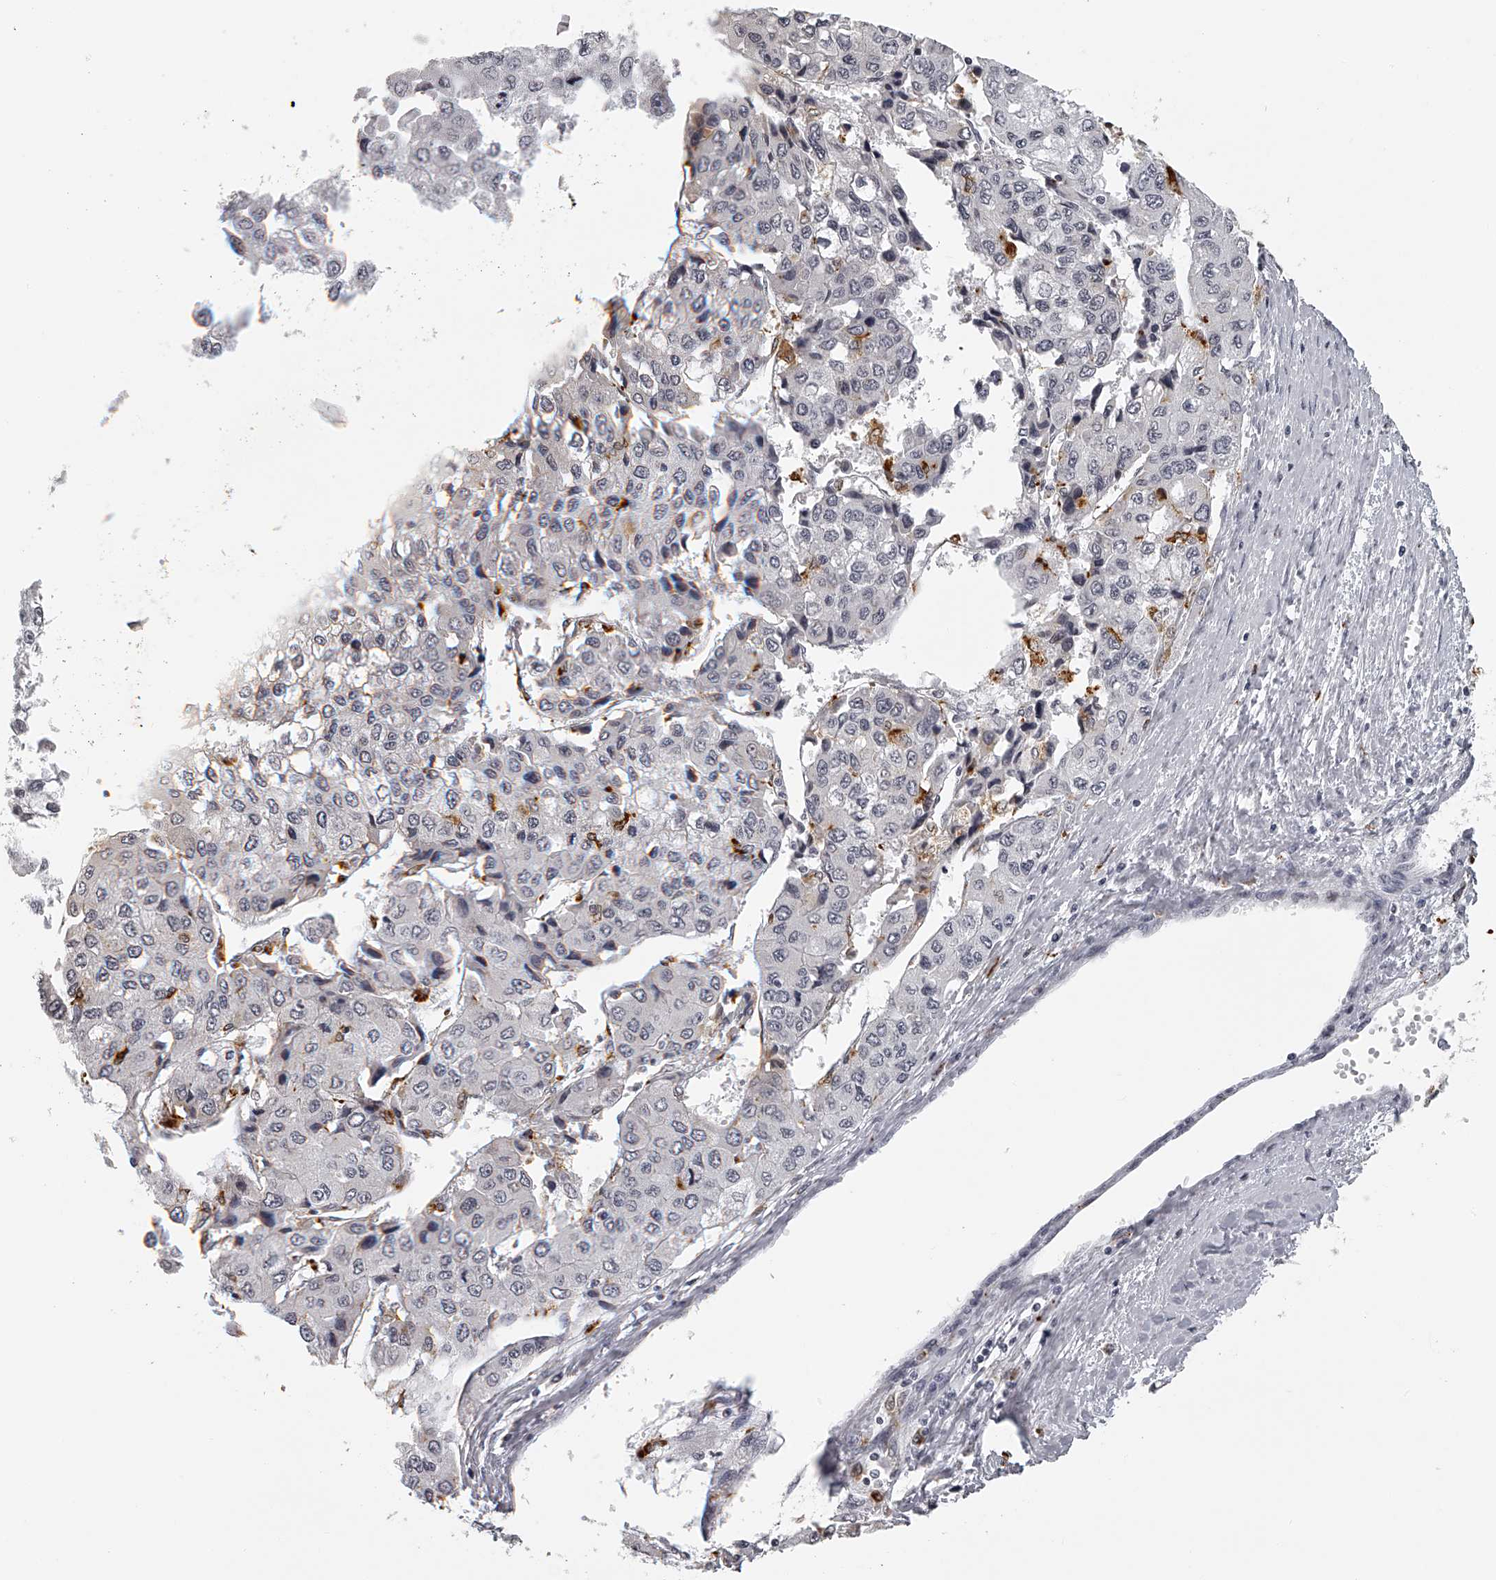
{"staining": {"intensity": "negative", "quantity": "none", "location": "none"}, "tissue": "liver cancer", "cell_type": "Tumor cells", "image_type": "cancer", "snomed": [{"axis": "morphology", "description": "Carcinoma, Hepatocellular, NOS"}, {"axis": "topography", "description": "Liver"}], "caption": "A high-resolution photomicrograph shows immunohistochemistry (IHC) staining of liver cancer, which demonstrates no significant positivity in tumor cells.", "gene": "RNF220", "patient": {"sex": "female", "age": 66}}